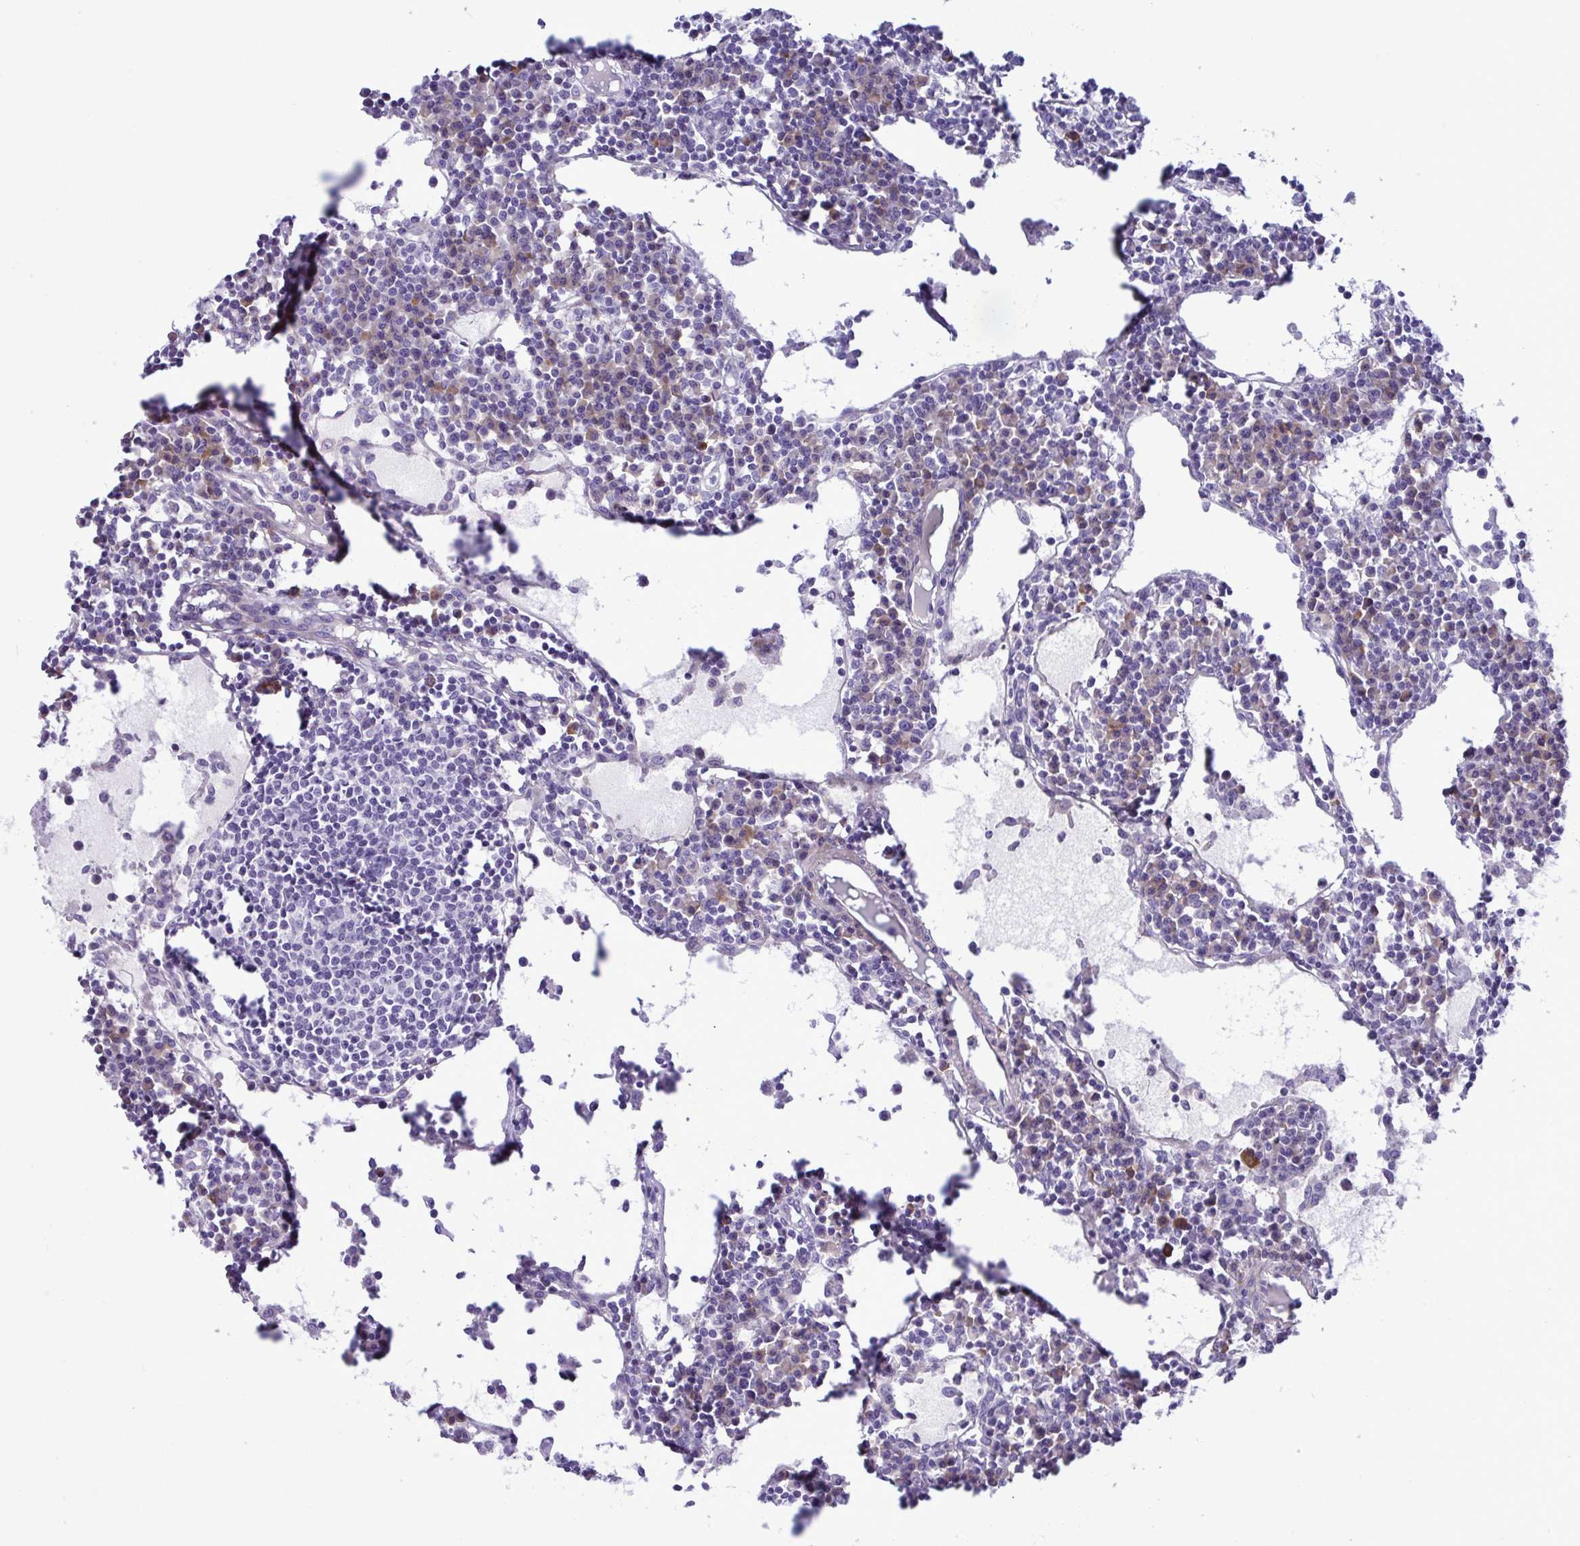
{"staining": {"intensity": "moderate", "quantity": "<25%", "location": "cytoplasmic/membranous"}, "tissue": "lymph node", "cell_type": "Germinal center cells", "image_type": "normal", "snomed": [{"axis": "morphology", "description": "Normal tissue, NOS"}, {"axis": "topography", "description": "Lymph node"}], "caption": "Immunohistochemical staining of unremarkable human lymph node reveals moderate cytoplasmic/membranous protein positivity in about <25% of germinal center cells. (Brightfield microscopy of DAB IHC at high magnification).", "gene": "FAM86B1", "patient": {"sex": "female", "age": 78}}